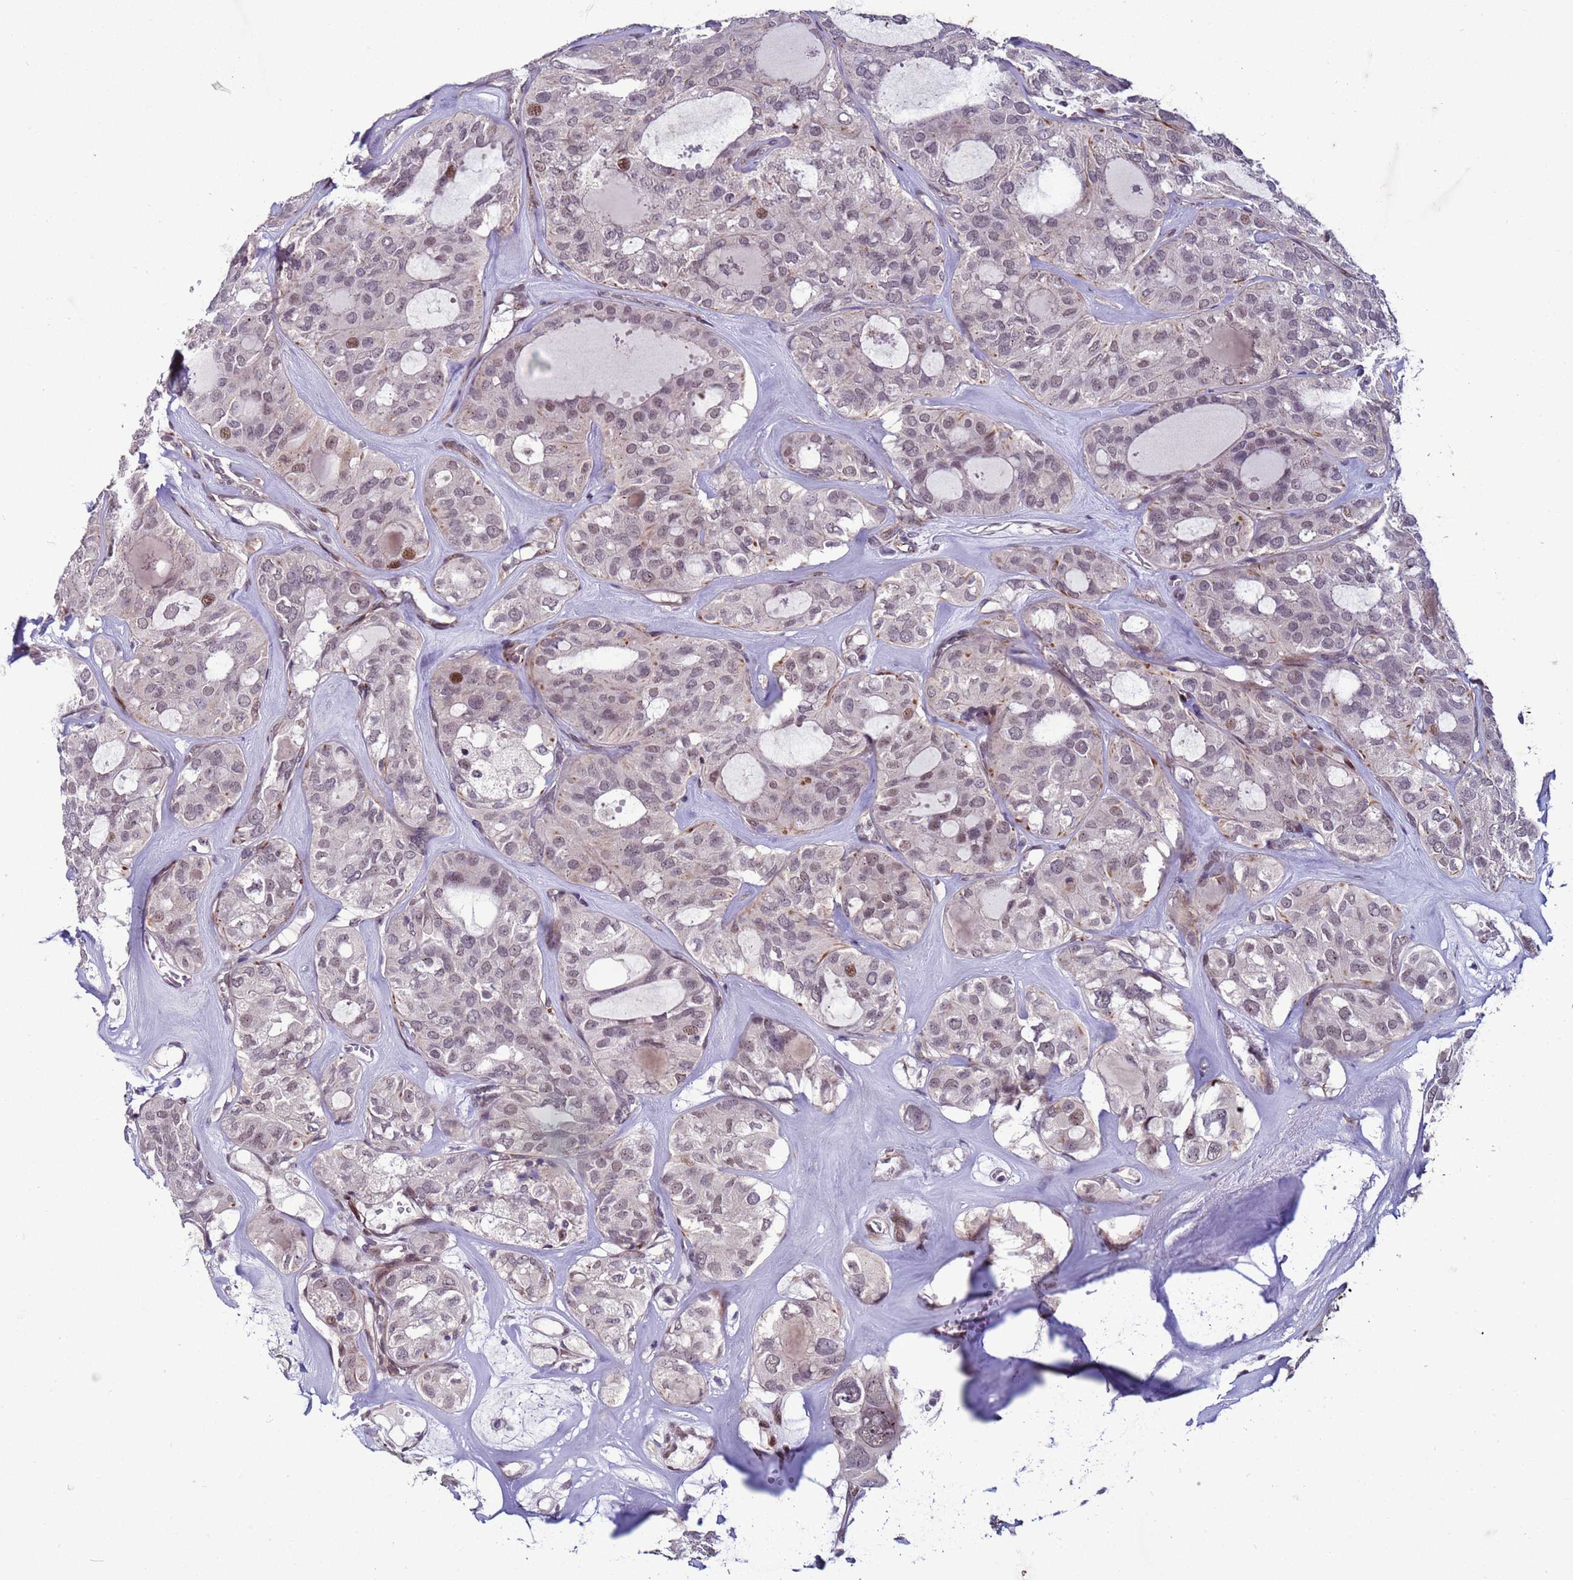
{"staining": {"intensity": "moderate", "quantity": "<25%", "location": "nuclear"}, "tissue": "thyroid cancer", "cell_type": "Tumor cells", "image_type": "cancer", "snomed": [{"axis": "morphology", "description": "Follicular adenoma carcinoma, NOS"}, {"axis": "topography", "description": "Thyroid gland"}], "caption": "The photomicrograph shows staining of thyroid cancer (follicular adenoma carcinoma), revealing moderate nuclear protein expression (brown color) within tumor cells.", "gene": "SHC3", "patient": {"sex": "male", "age": 75}}